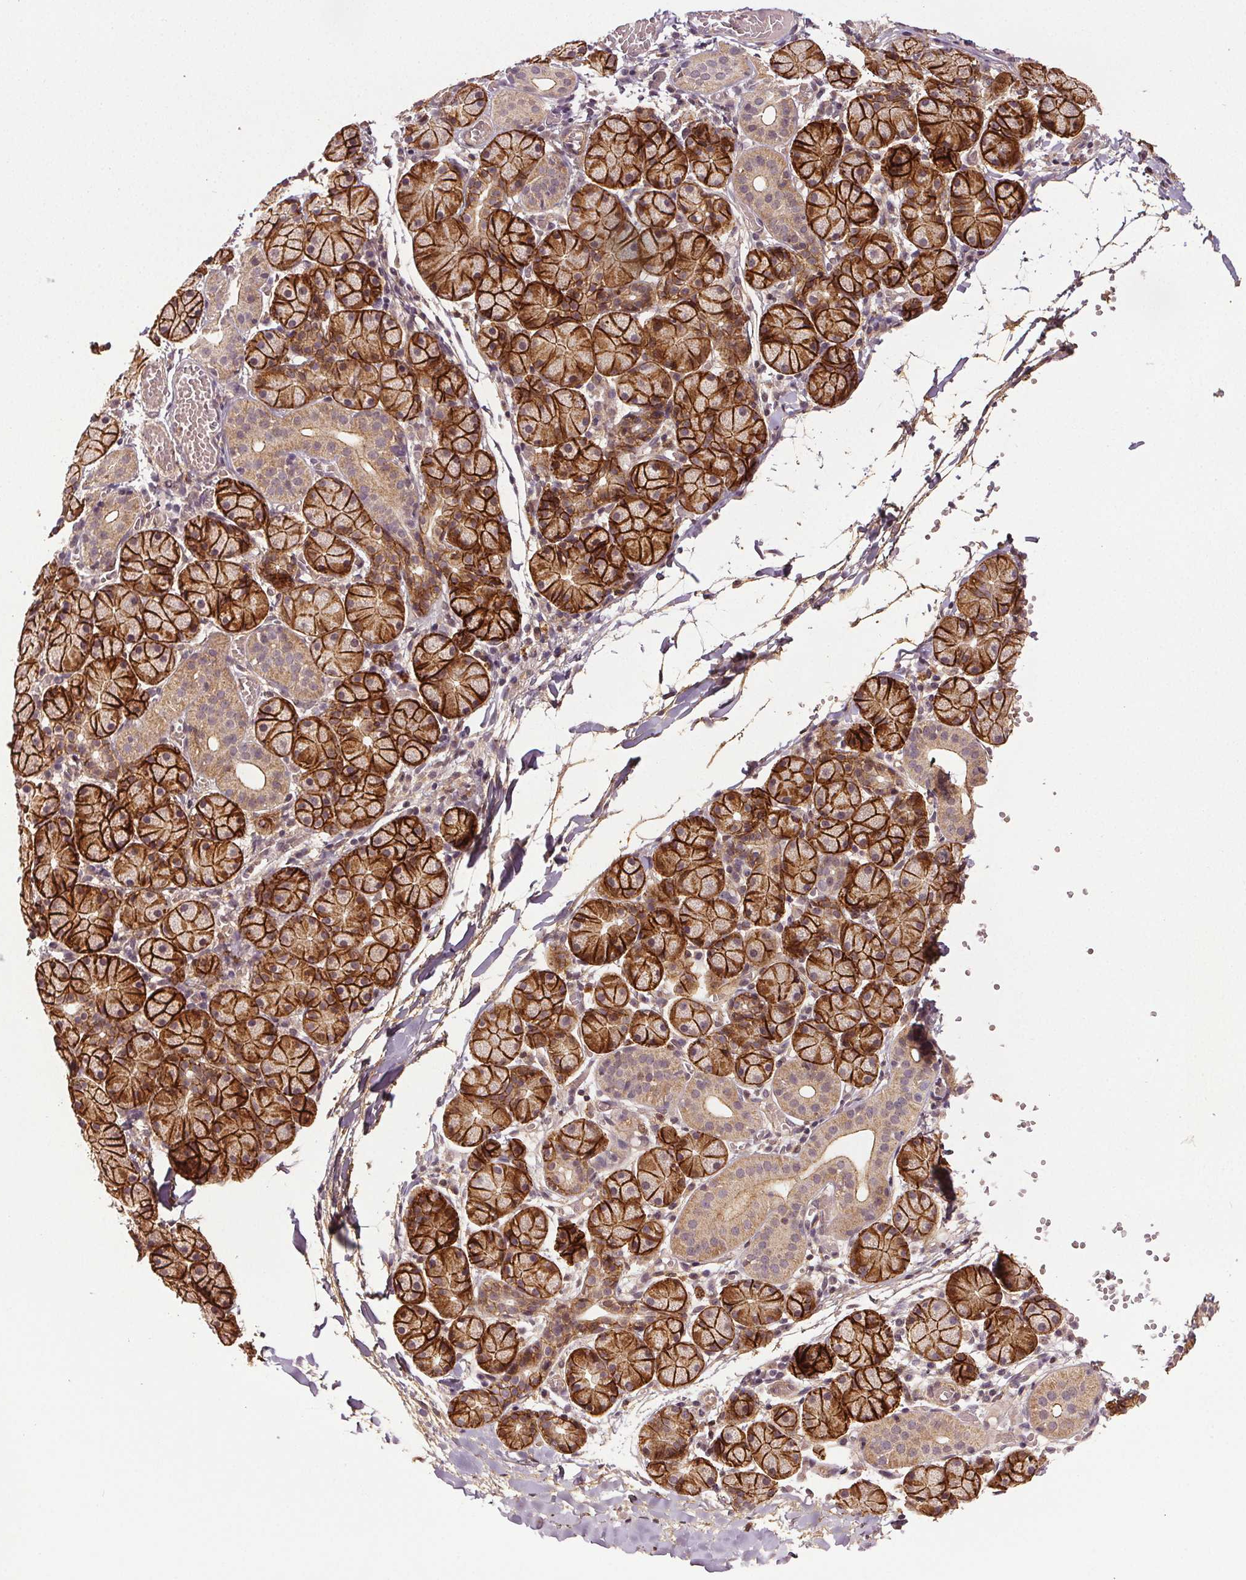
{"staining": {"intensity": "strong", "quantity": "25%-75%", "location": "cytoplasmic/membranous"}, "tissue": "salivary gland", "cell_type": "Glandular cells", "image_type": "normal", "snomed": [{"axis": "morphology", "description": "Normal tissue, NOS"}, {"axis": "topography", "description": "Salivary gland"}], "caption": "High-power microscopy captured an immunohistochemistry (IHC) micrograph of normal salivary gland, revealing strong cytoplasmic/membranous expression in approximately 25%-75% of glandular cells.", "gene": "EPHB3", "patient": {"sex": "female", "age": 24}}